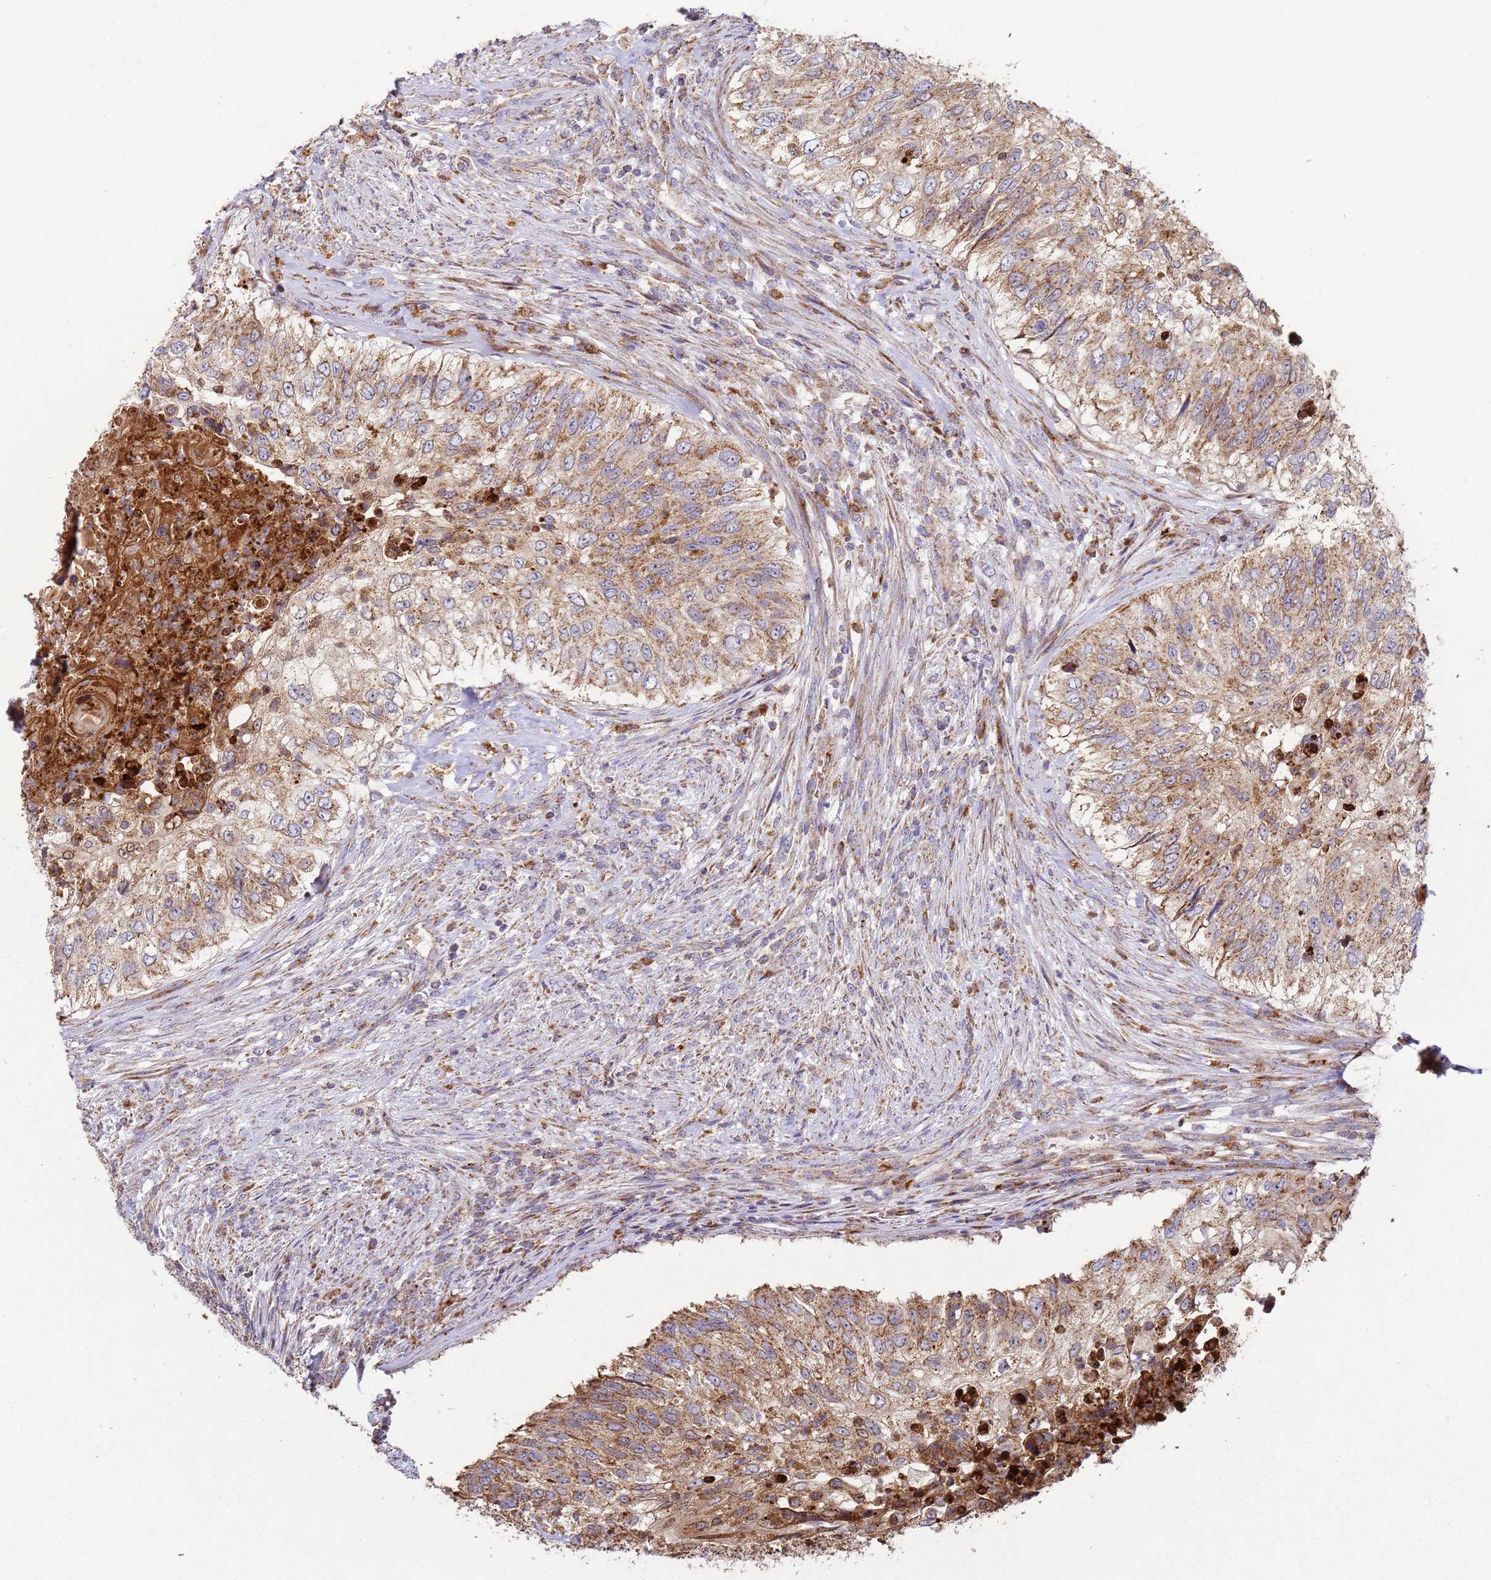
{"staining": {"intensity": "moderate", "quantity": ">75%", "location": "cytoplasmic/membranous"}, "tissue": "urothelial cancer", "cell_type": "Tumor cells", "image_type": "cancer", "snomed": [{"axis": "morphology", "description": "Urothelial carcinoma, High grade"}, {"axis": "topography", "description": "Urinary bladder"}], "caption": "High-grade urothelial carcinoma stained with a brown dye shows moderate cytoplasmic/membranous positive positivity in about >75% of tumor cells.", "gene": "FBXO33", "patient": {"sex": "female", "age": 60}}